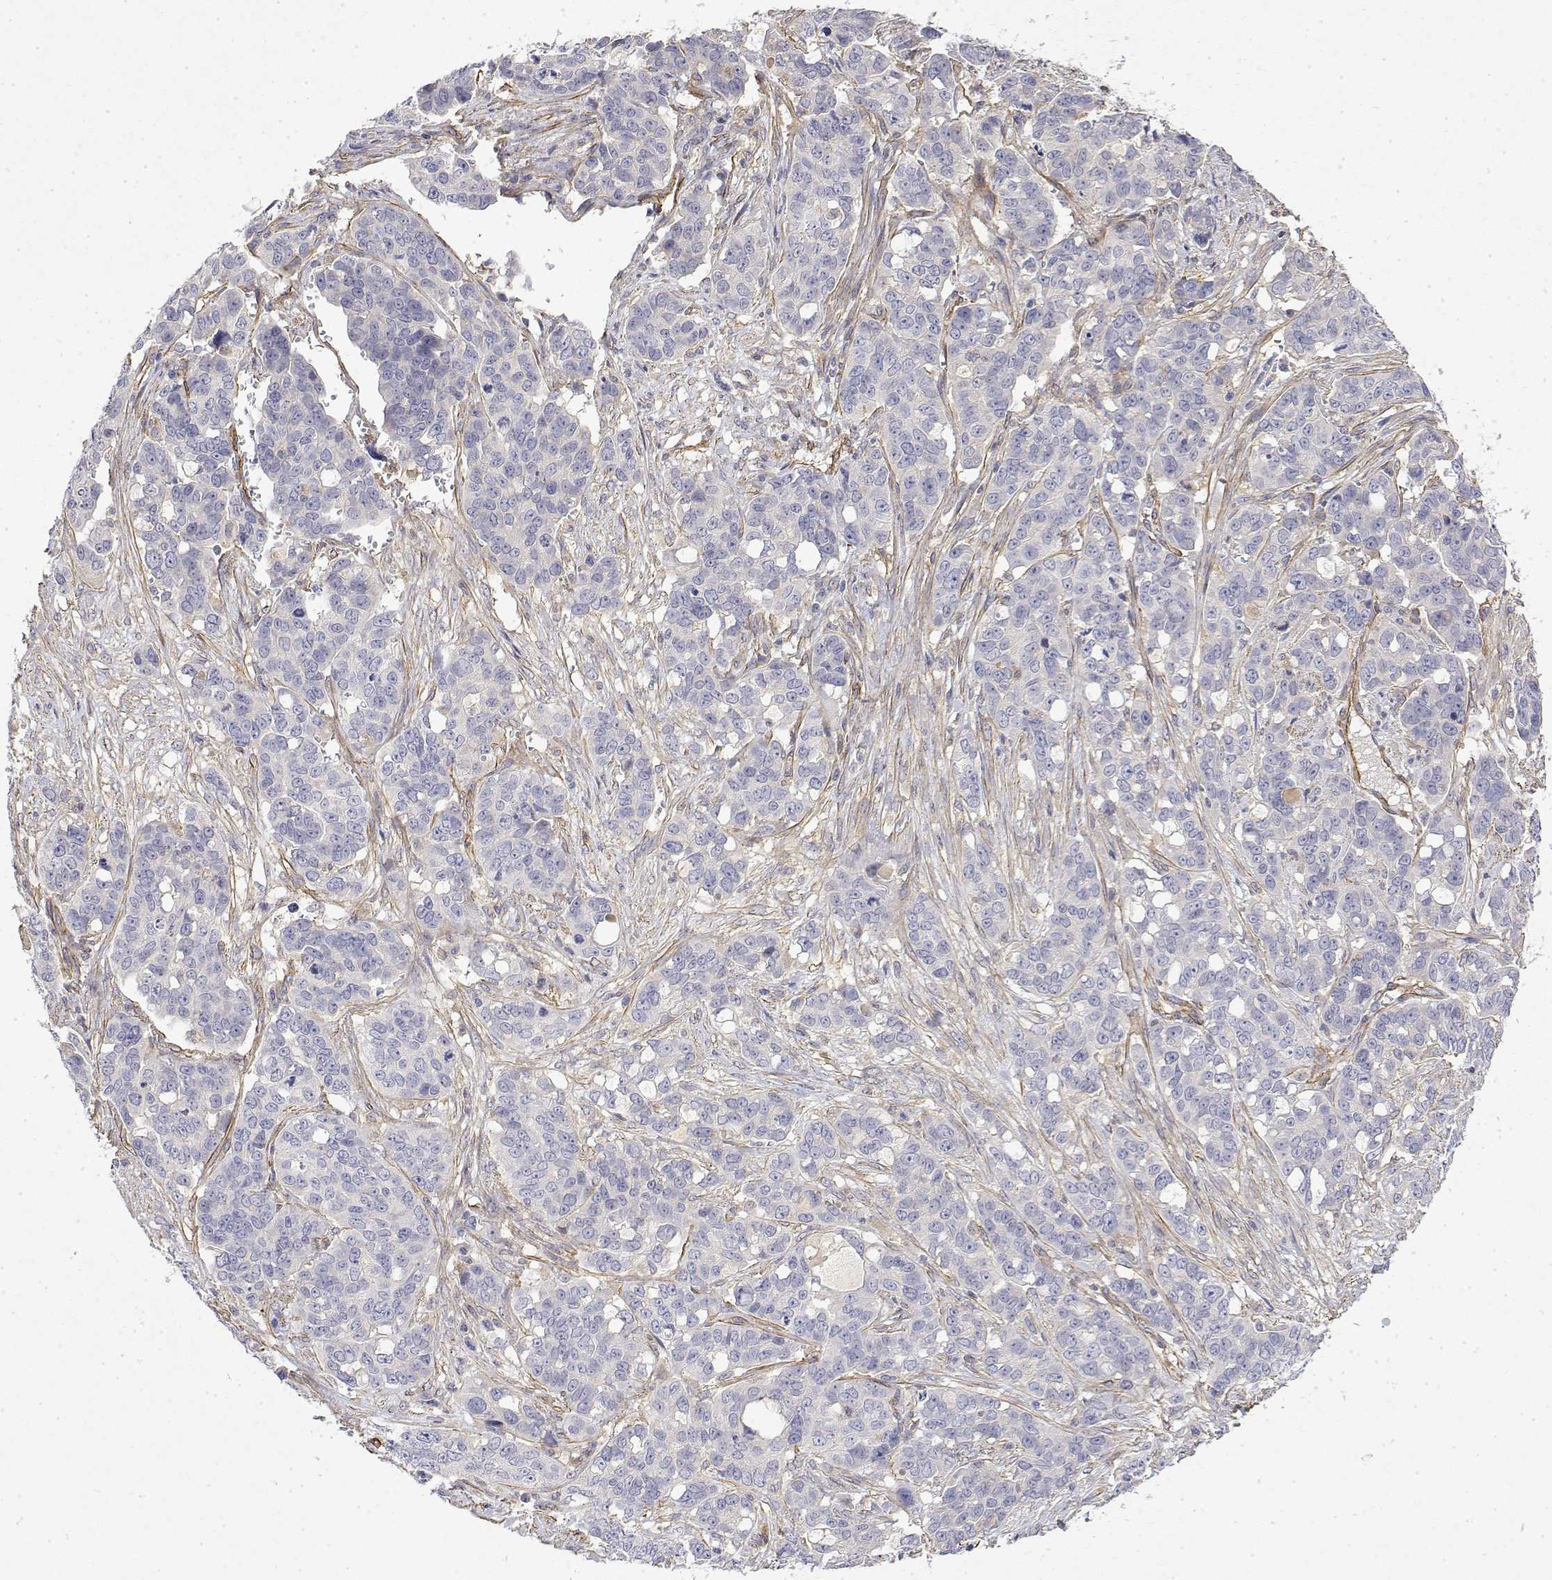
{"staining": {"intensity": "negative", "quantity": "none", "location": "none"}, "tissue": "ovarian cancer", "cell_type": "Tumor cells", "image_type": "cancer", "snomed": [{"axis": "morphology", "description": "Carcinoma, endometroid"}, {"axis": "topography", "description": "Ovary"}], "caption": "An image of endometroid carcinoma (ovarian) stained for a protein demonstrates no brown staining in tumor cells.", "gene": "SOWAHD", "patient": {"sex": "female", "age": 78}}